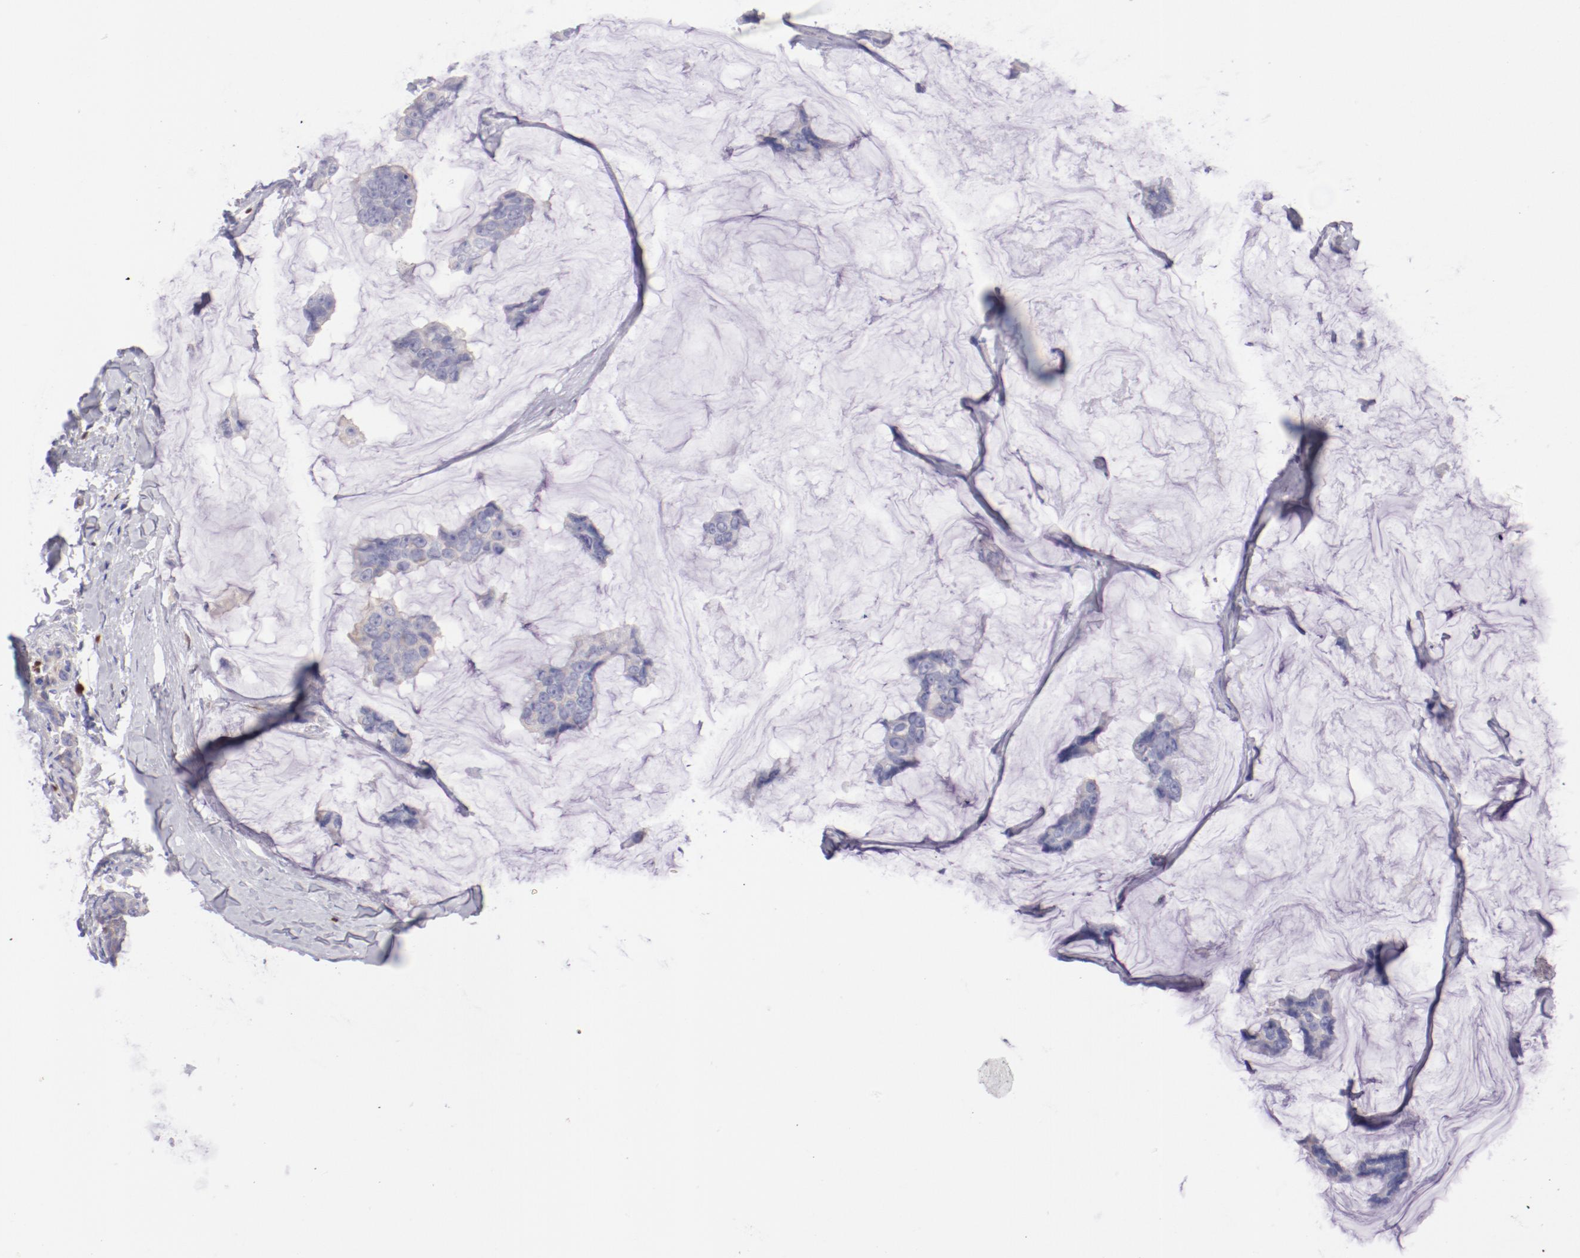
{"staining": {"intensity": "weak", "quantity": "<25%", "location": "cytoplasmic/membranous"}, "tissue": "breast cancer", "cell_type": "Tumor cells", "image_type": "cancer", "snomed": [{"axis": "morphology", "description": "Normal tissue, NOS"}, {"axis": "morphology", "description": "Duct carcinoma"}, {"axis": "topography", "description": "Breast"}], "caption": "An immunohistochemistry (IHC) image of breast cancer (infiltrating ductal carcinoma) is shown. There is no staining in tumor cells of breast cancer (infiltrating ductal carcinoma).", "gene": "IRF8", "patient": {"sex": "female", "age": 50}}